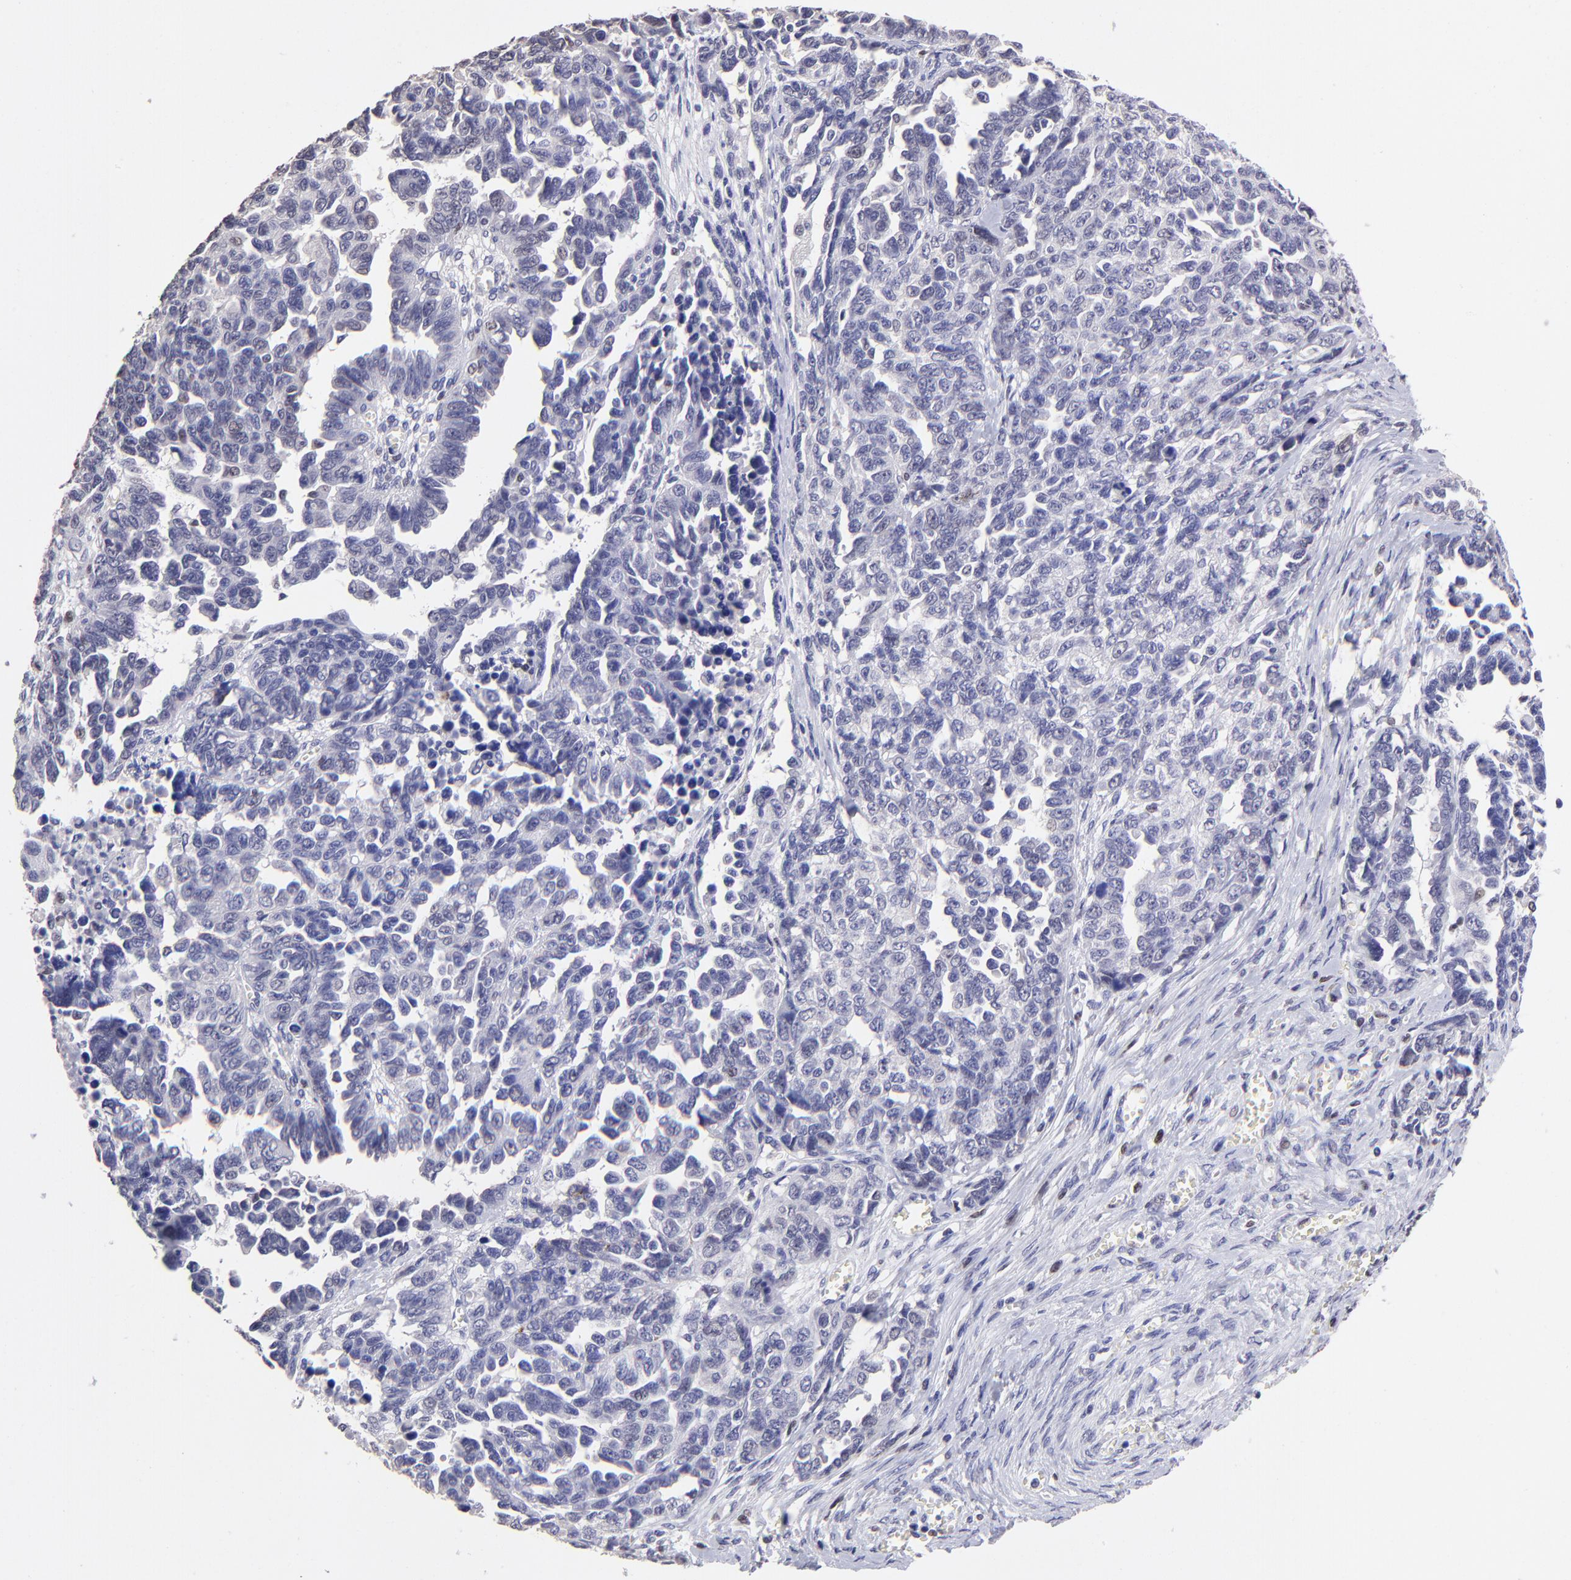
{"staining": {"intensity": "weak", "quantity": "25%-75%", "location": "nuclear"}, "tissue": "ovarian cancer", "cell_type": "Tumor cells", "image_type": "cancer", "snomed": [{"axis": "morphology", "description": "Cystadenocarcinoma, serous, NOS"}, {"axis": "topography", "description": "Ovary"}], "caption": "Brown immunohistochemical staining in ovarian cancer exhibits weak nuclear expression in approximately 25%-75% of tumor cells.", "gene": "DNMT1", "patient": {"sex": "female", "age": 69}}